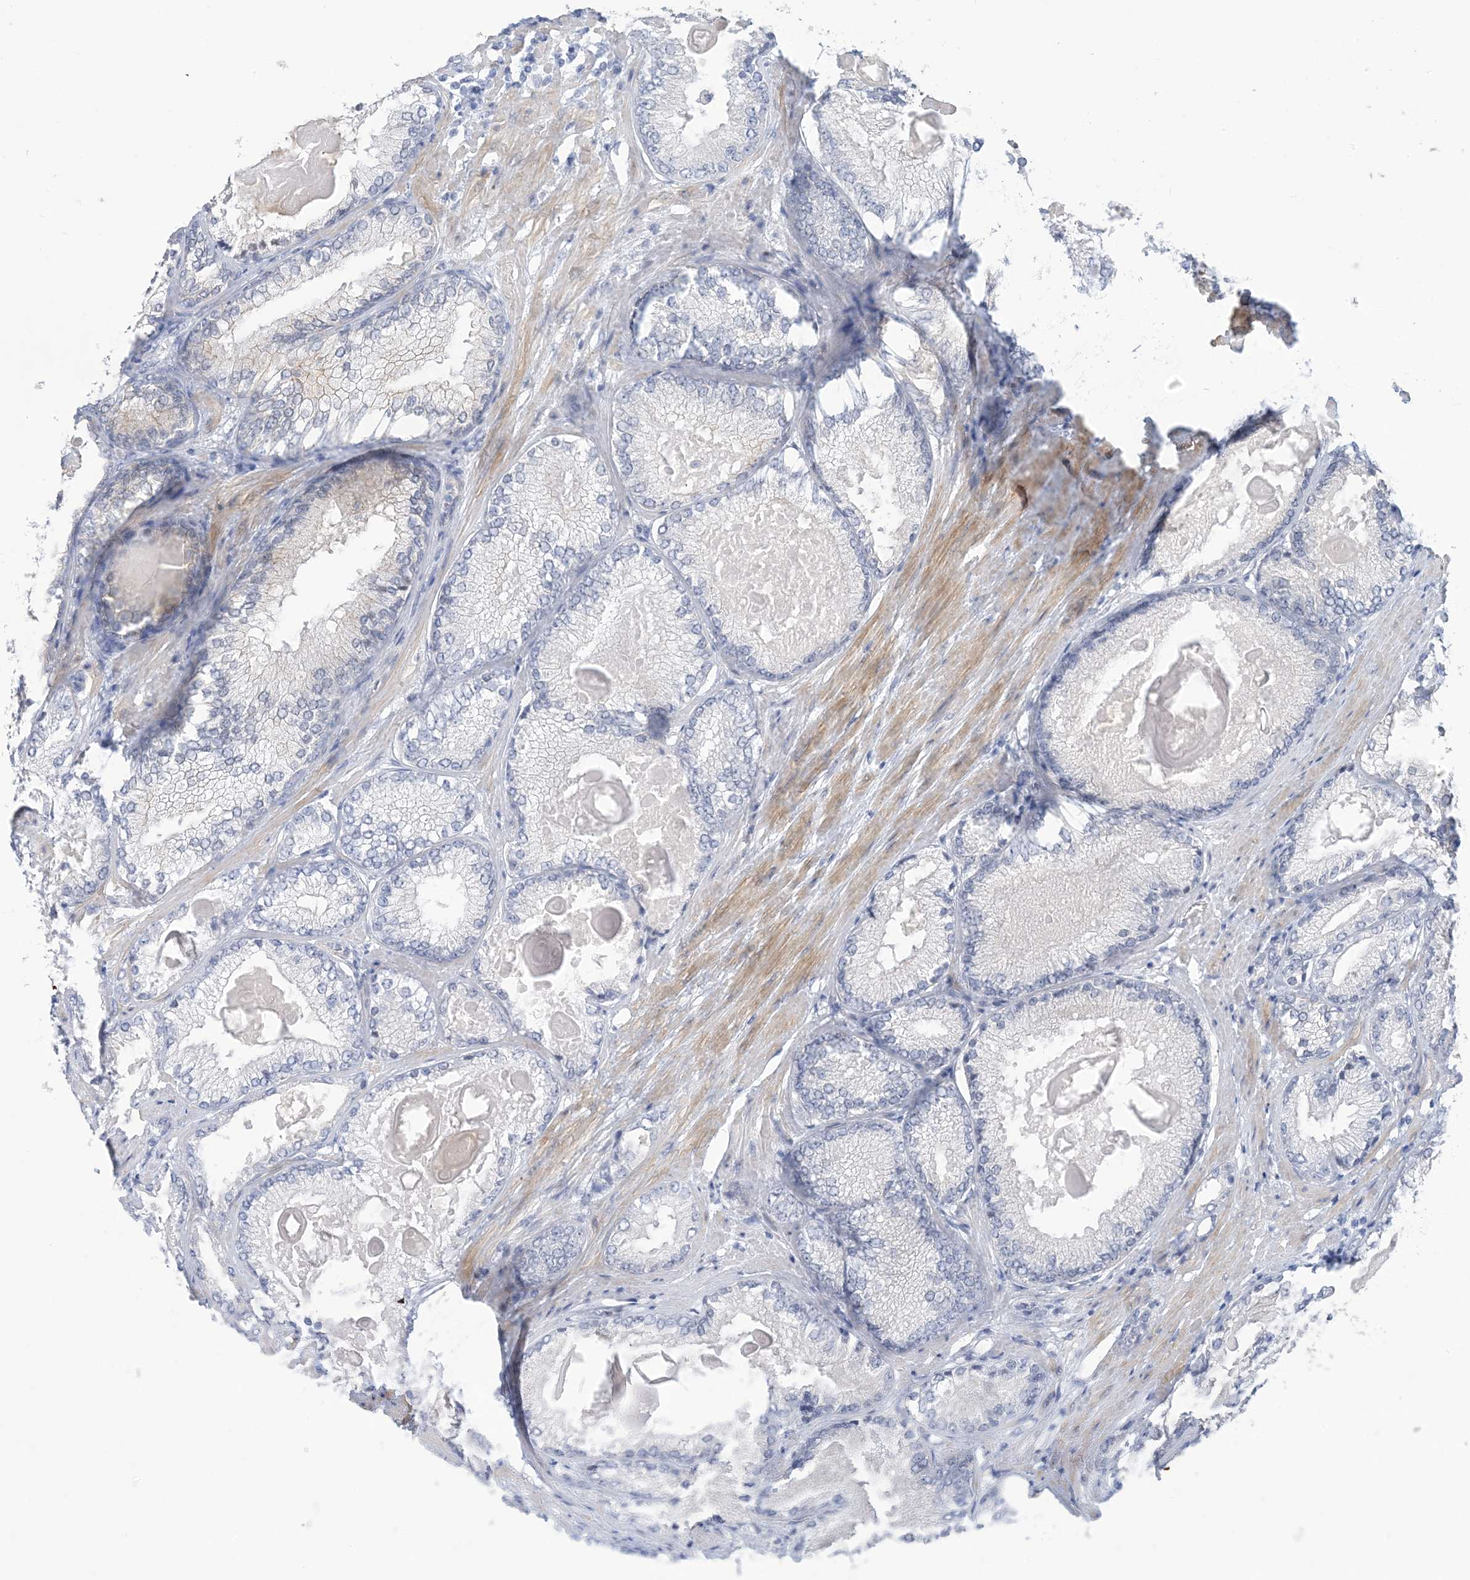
{"staining": {"intensity": "negative", "quantity": "none", "location": "none"}, "tissue": "prostate cancer", "cell_type": "Tumor cells", "image_type": "cancer", "snomed": [{"axis": "morphology", "description": "Adenocarcinoma, High grade"}, {"axis": "topography", "description": "Prostate"}], "caption": "An image of prostate cancer (high-grade adenocarcinoma) stained for a protein demonstrates no brown staining in tumor cells.", "gene": "IL36B", "patient": {"sex": "male", "age": 66}}